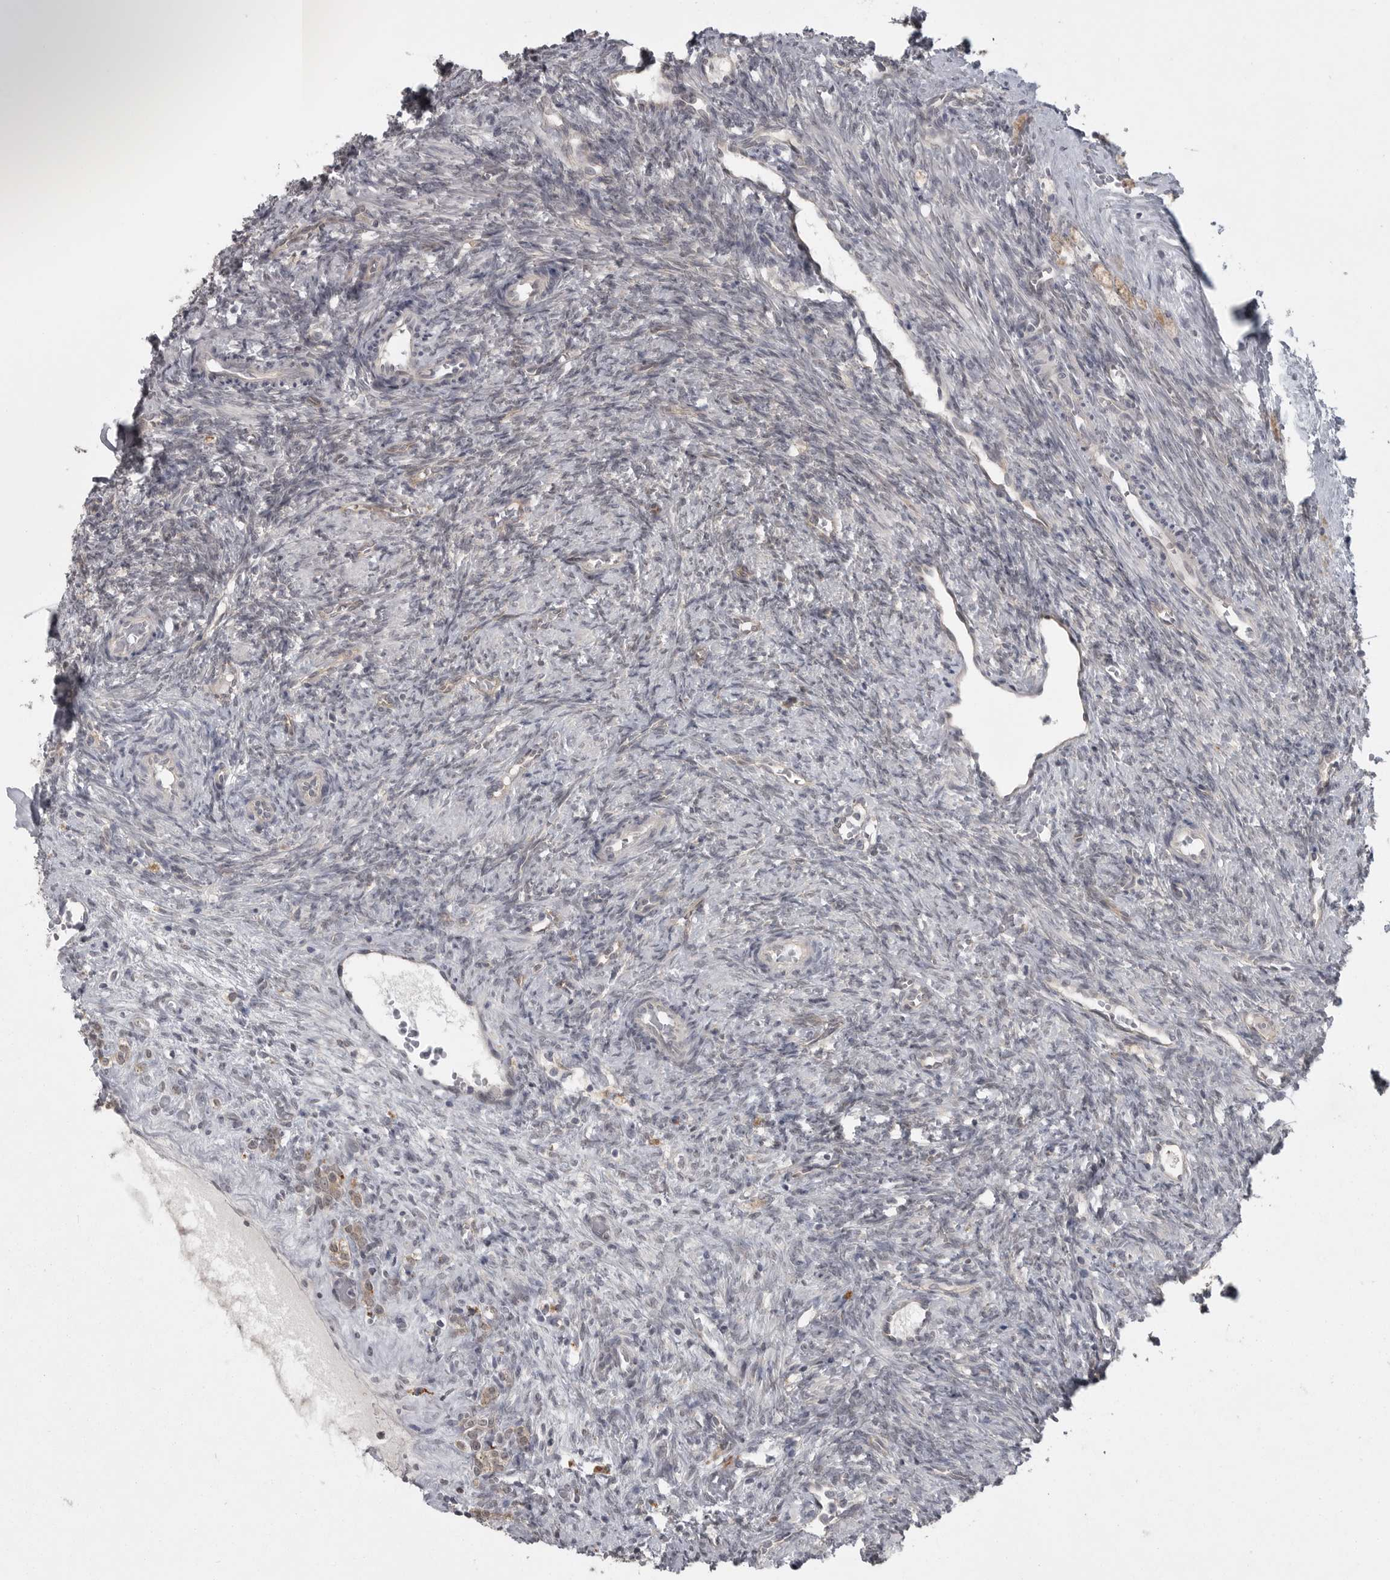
{"staining": {"intensity": "weak", "quantity": "25%-75%", "location": "cytoplasmic/membranous"}, "tissue": "ovary", "cell_type": "Follicle cells", "image_type": "normal", "snomed": [{"axis": "morphology", "description": "Normal tissue, NOS"}, {"axis": "topography", "description": "Ovary"}], "caption": "IHC image of benign ovary stained for a protein (brown), which demonstrates low levels of weak cytoplasmic/membranous staining in approximately 25%-75% of follicle cells.", "gene": "PHF13", "patient": {"sex": "female", "age": 41}}